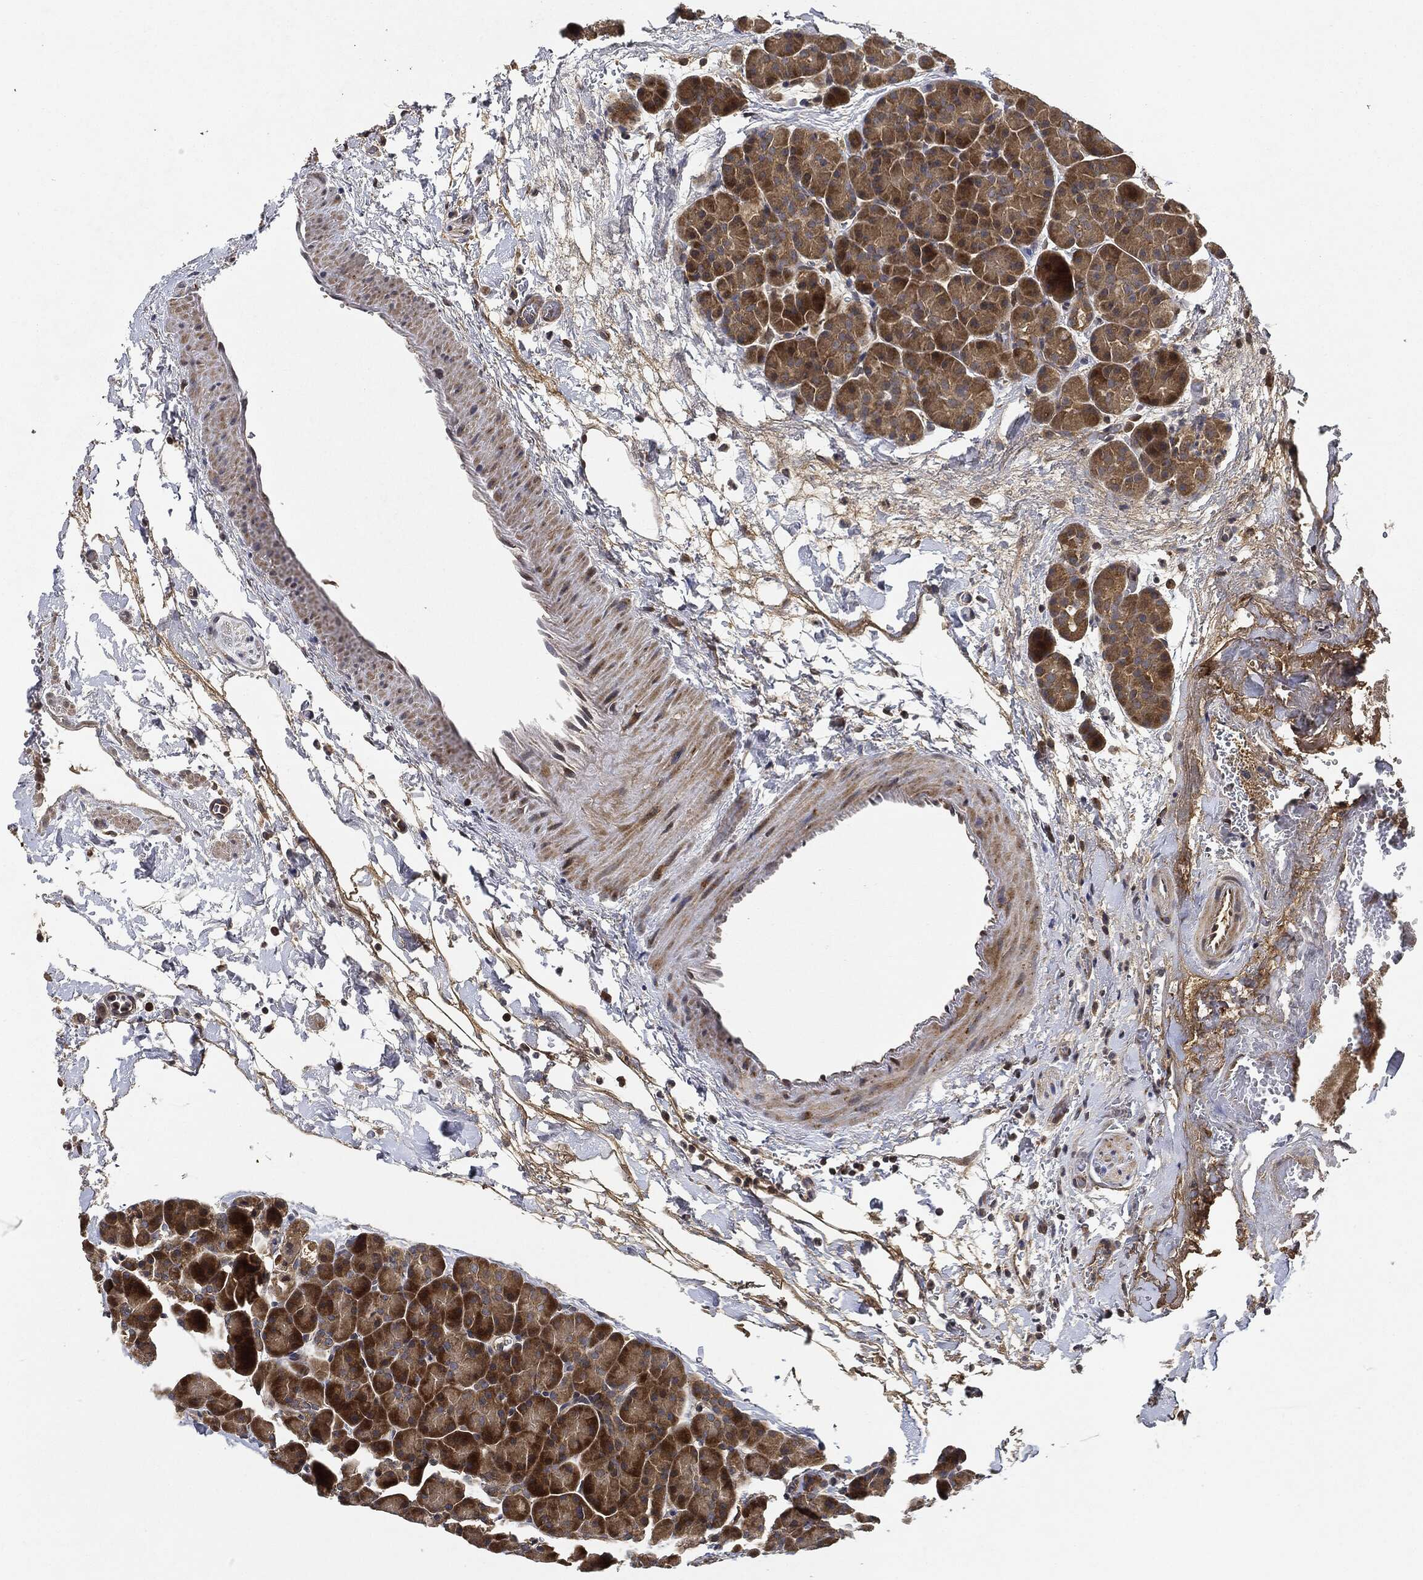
{"staining": {"intensity": "moderate", "quantity": ">75%", "location": "cytoplasmic/membranous"}, "tissue": "pancreas", "cell_type": "Exocrine glandular cells", "image_type": "normal", "snomed": [{"axis": "morphology", "description": "Normal tissue, NOS"}, {"axis": "topography", "description": "Pancreas"}], "caption": "DAB immunohistochemical staining of normal human pancreas reveals moderate cytoplasmic/membranous protein positivity in approximately >75% of exocrine glandular cells.", "gene": "MLST8", "patient": {"sex": "female", "age": 44}}